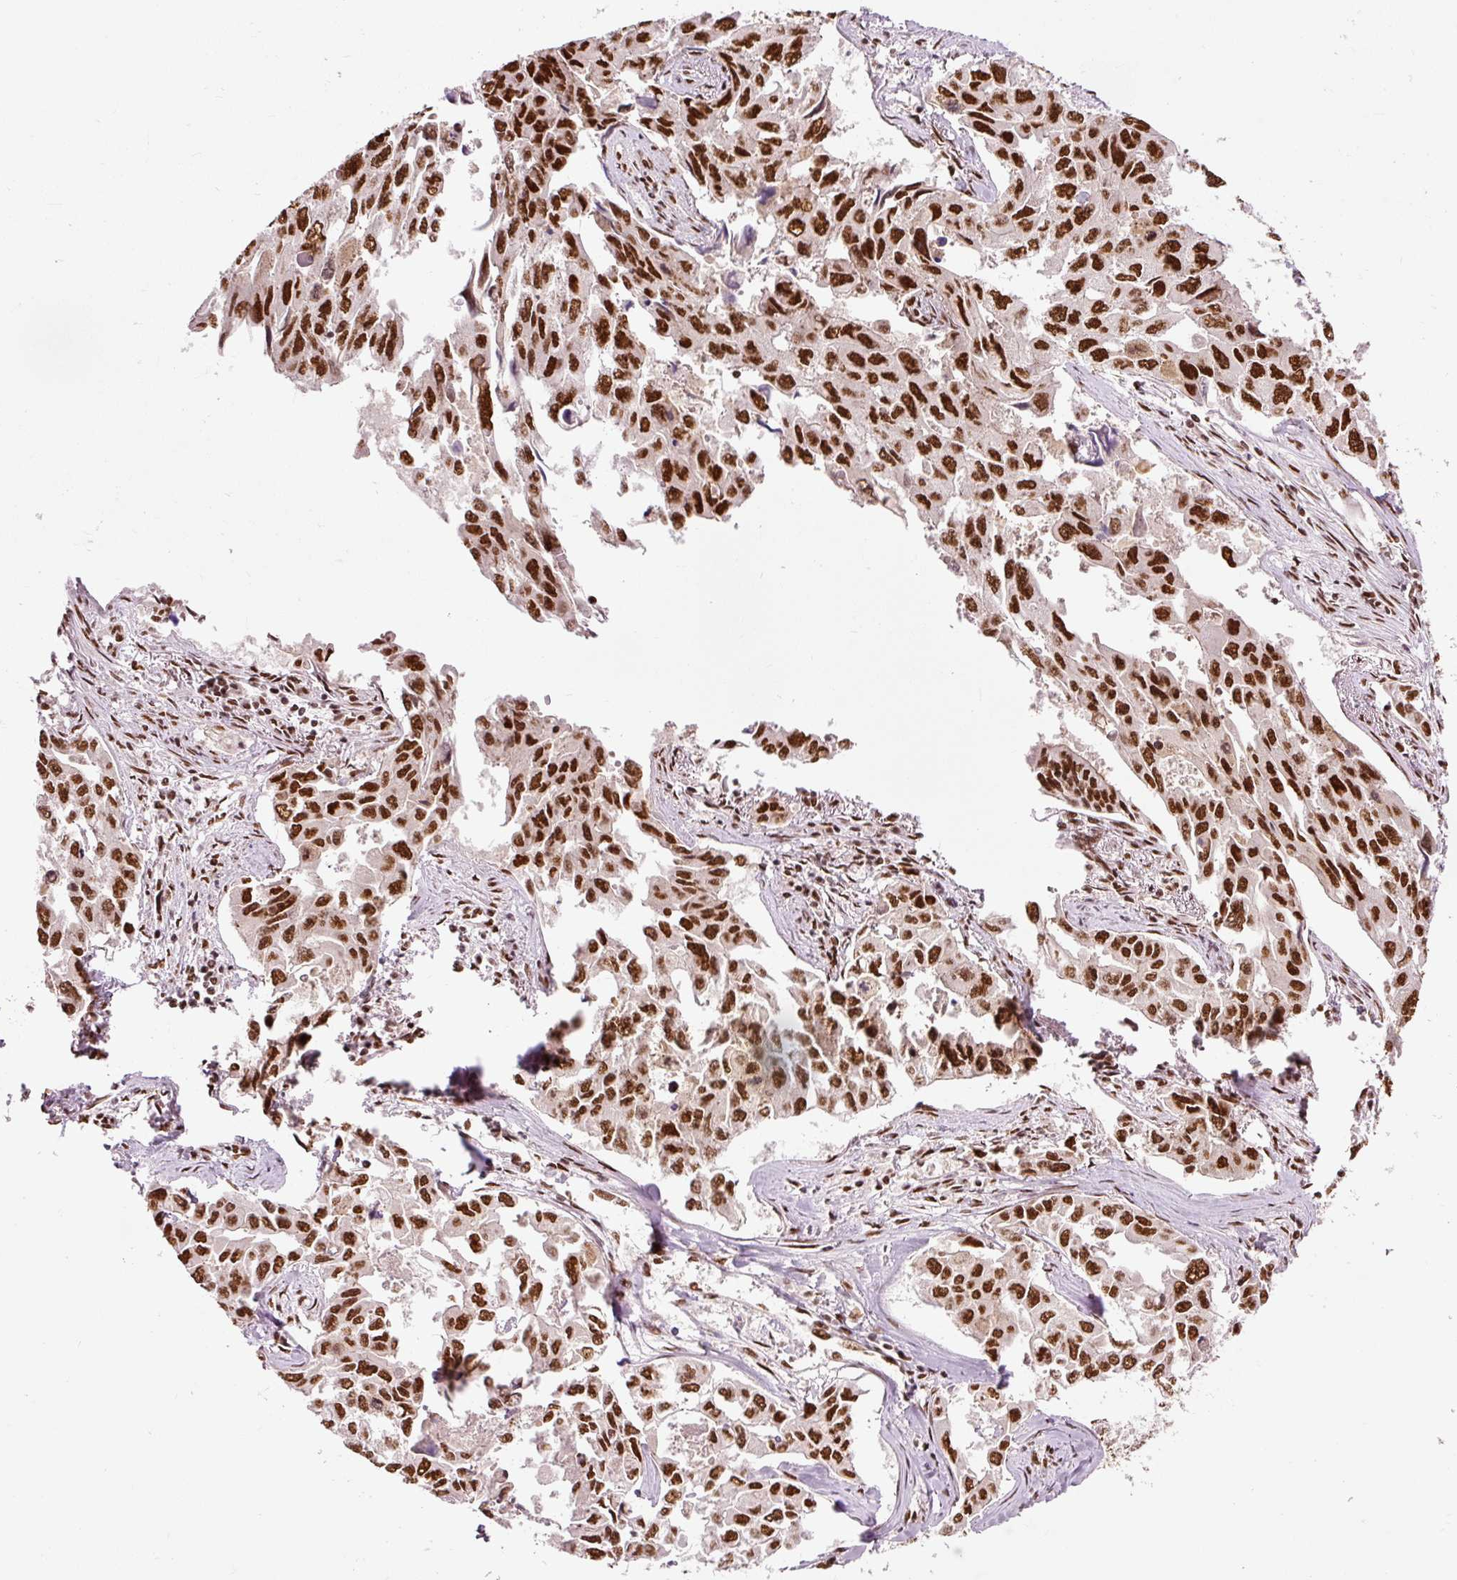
{"staining": {"intensity": "strong", "quantity": ">75%", "location": "nuclear"}, "tissue": "lung cancer", "cell_type": "Tumor cells", "image_type": "cancer", "snomed": [{"axis": "morphology", "description": "Adenocarcinoma, NOS"}, {"axis": "topography", "description": "Lung"}], "caption": "Immunohistochemical staining of lung cancer demonstrates strong nuclear protein staining in about >75% of tumor cells.", "gene": "ZBTB44", "patient": {"sex": "male", "age": 64}}